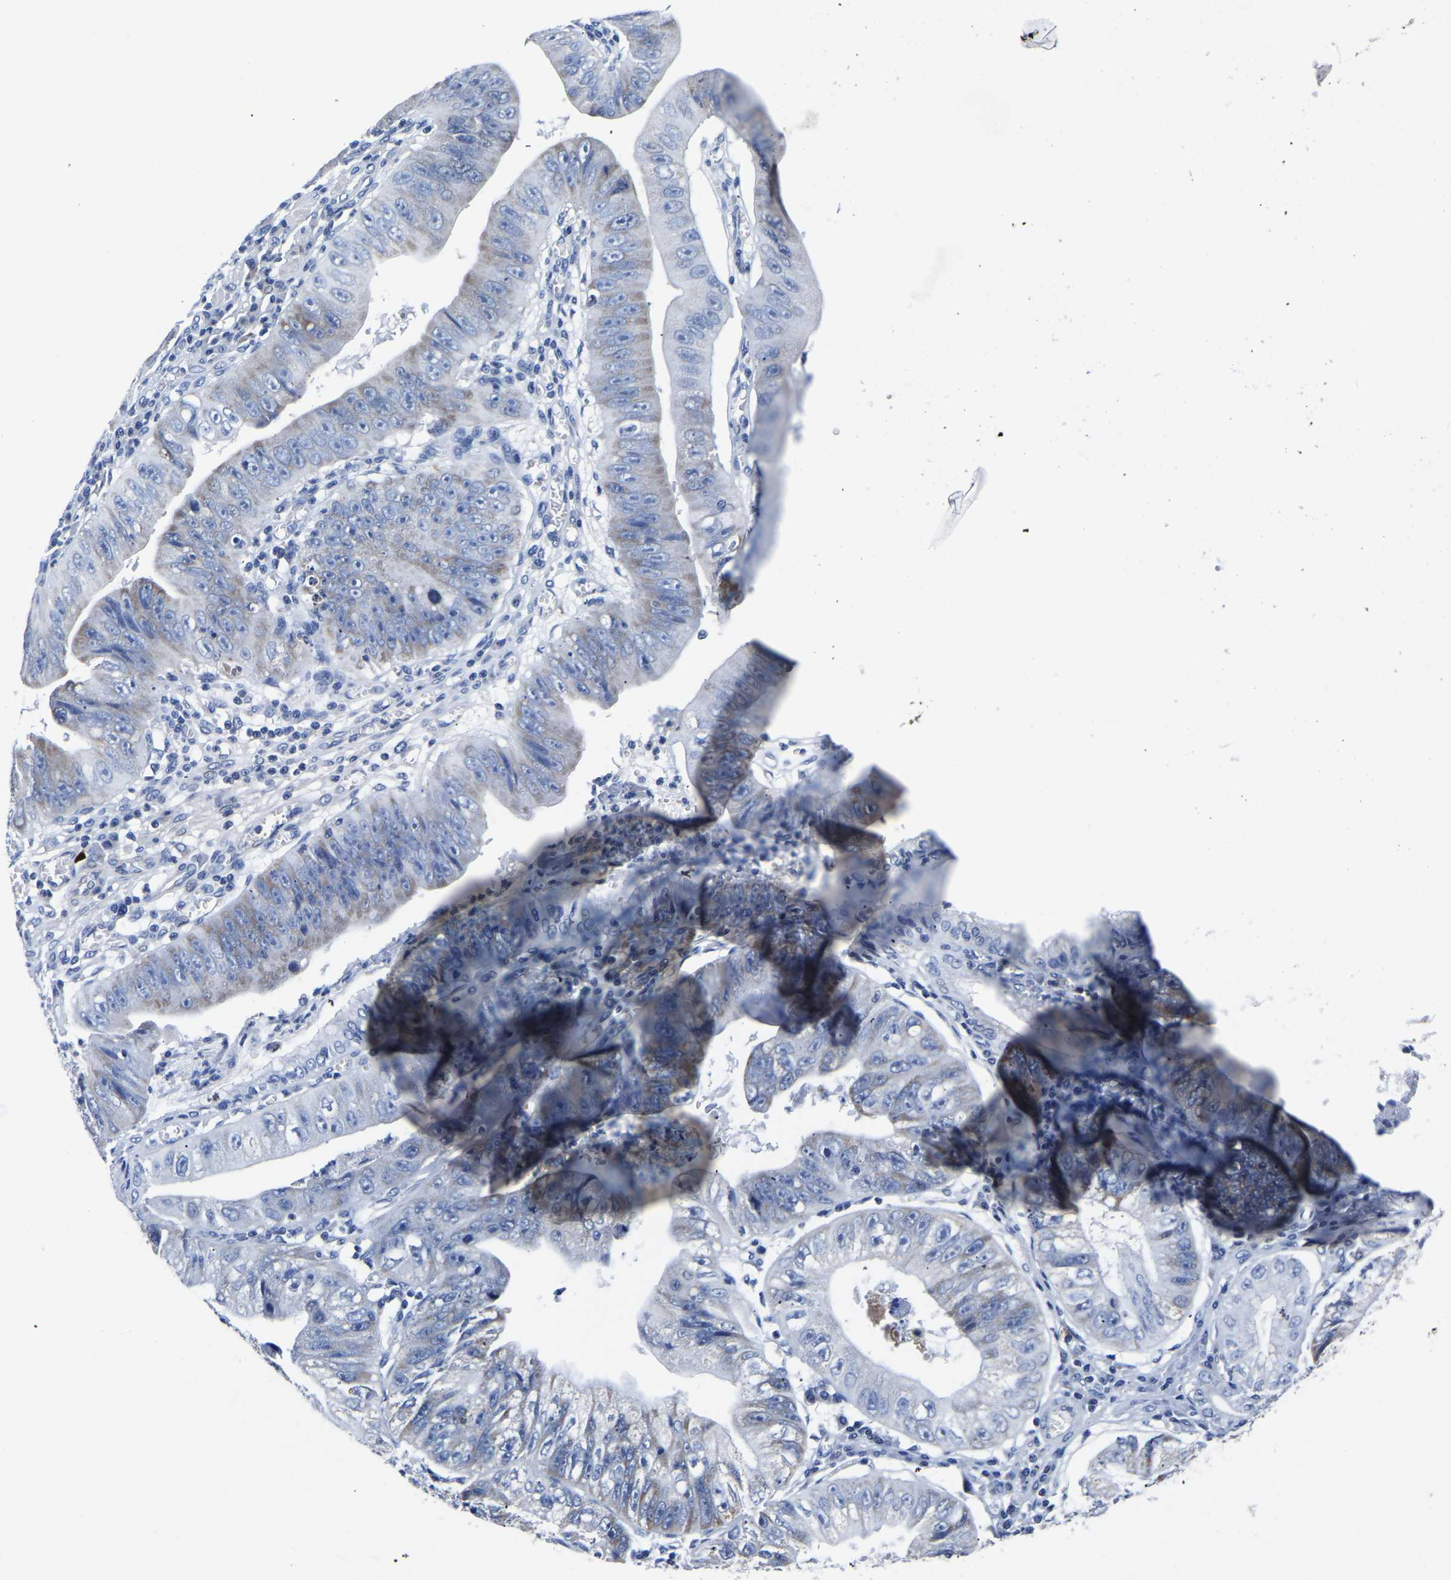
{"staining": {"intensity": "weak", "quantity": "<25%", "location": "cytoplasmic/membranous"}, "tissue": "stomach cancer", "cell_type": "Tumor cells", "image_type": "cancer", "snomed": [{"axis": "morphology", "description": "Adenocarcinoma, NOS"}, {"axis": "topography", "description": "Stomach"}], "caption": "This is an immunohistochemistry histopathology image of stomach cancer. There is no expression in tumor cells.", "gene": "FGD5", "patient": {"sex": "male", "age": 59}}